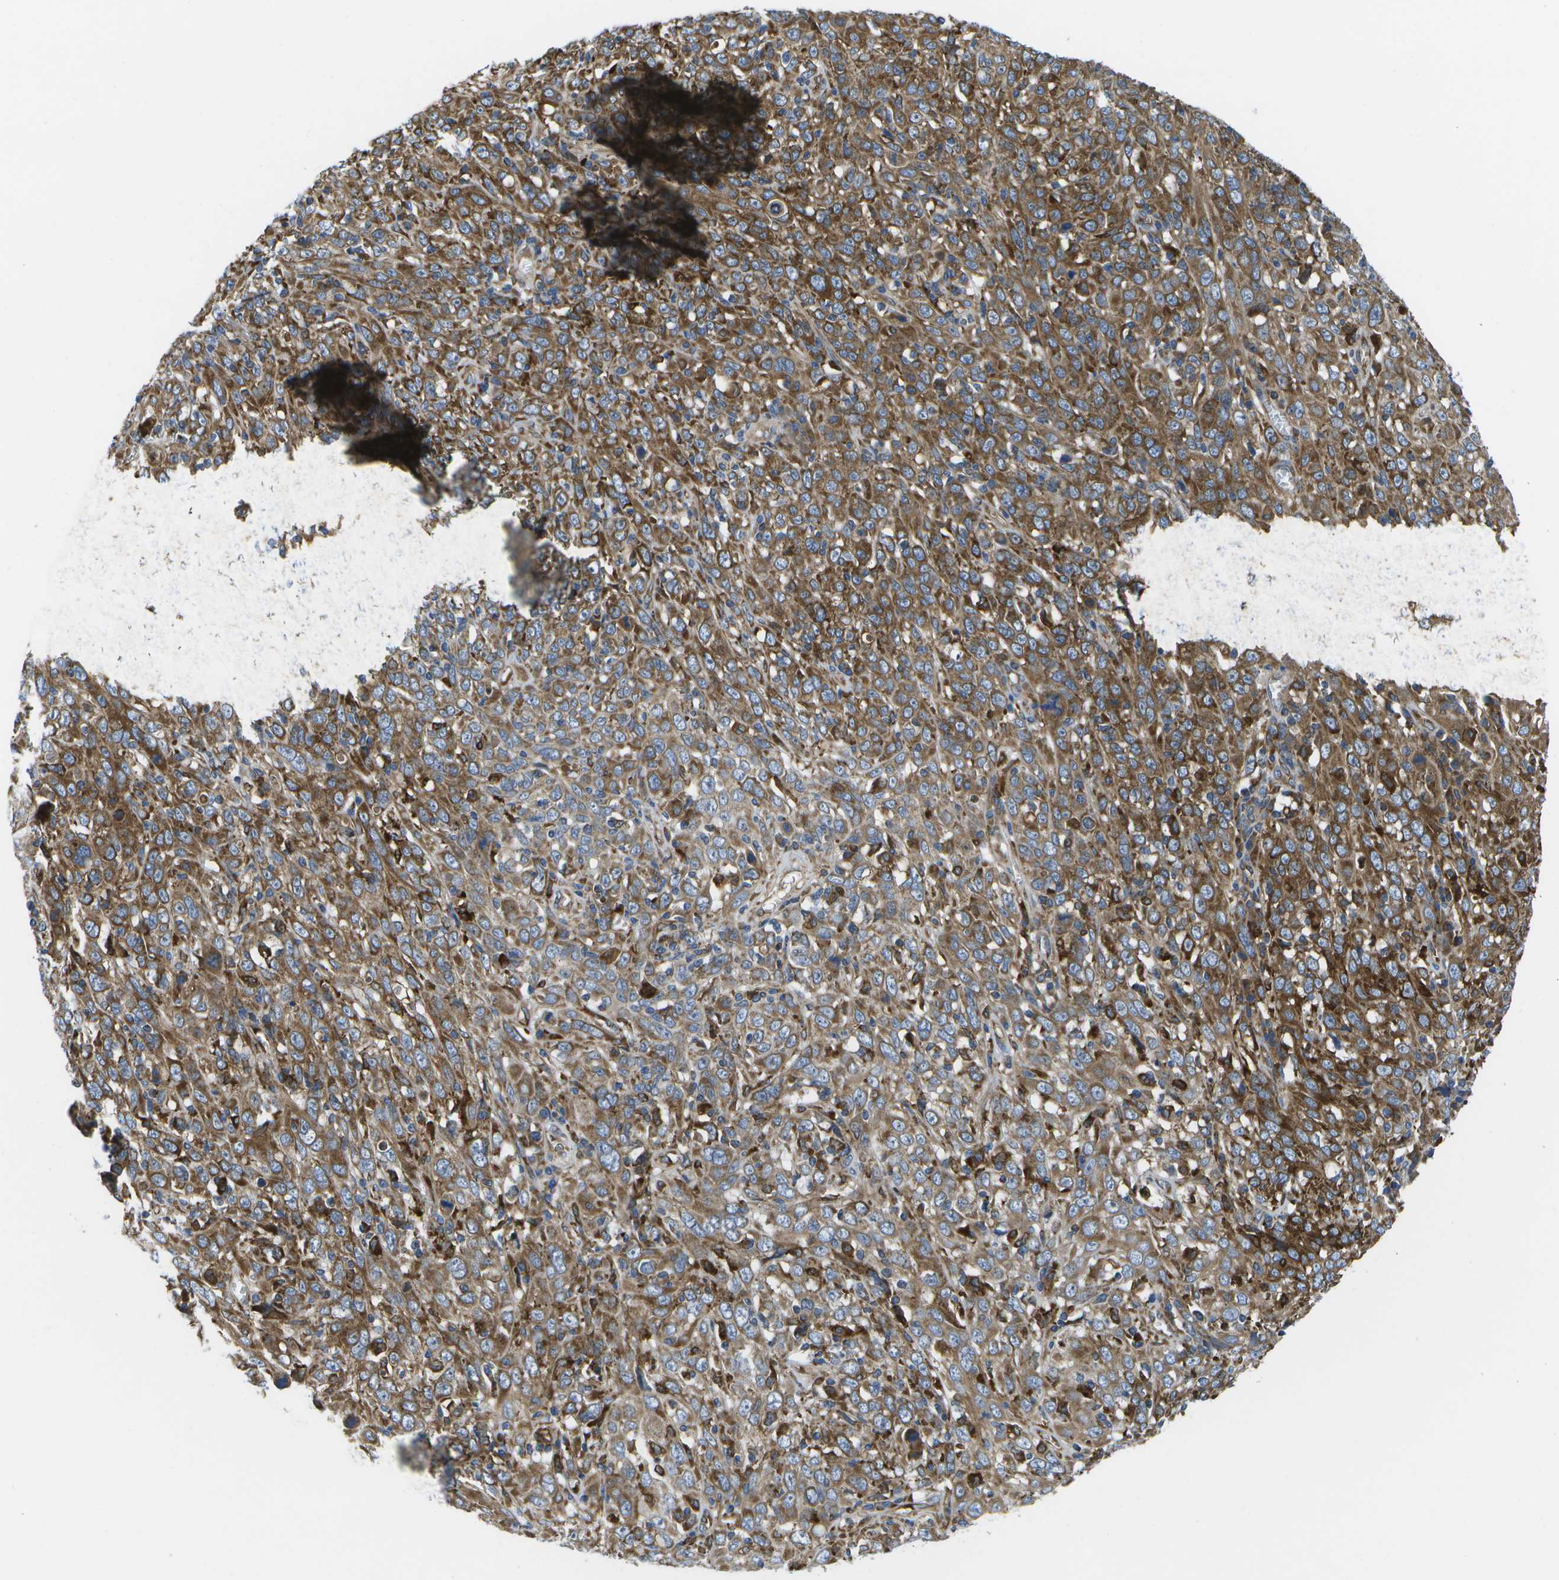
{"staining": {"intensity": "moderate", "quantity": ">75%", "location": "cytoplasmic/membranous"}, "tissue": "cervical cancer", "cell_type": "Tumor cells", "image_type": "cancer", "snomed": [{"axis": "morphology", "description": "Squamous cell carcinoma, NOS"}, {"axis": "topography", "description": "Cervix"}], "caption": "Protein analysis of squamous cell carcinoma (cervical) tissue demonstrates moderate cytoplasmic/membranous staining in approximately >75% of tumor cells. (Brightfield microscopy of DAB IHC at high magnification).", "gene": "GDF5", "patient": {"sex": "female", "age": 46}}